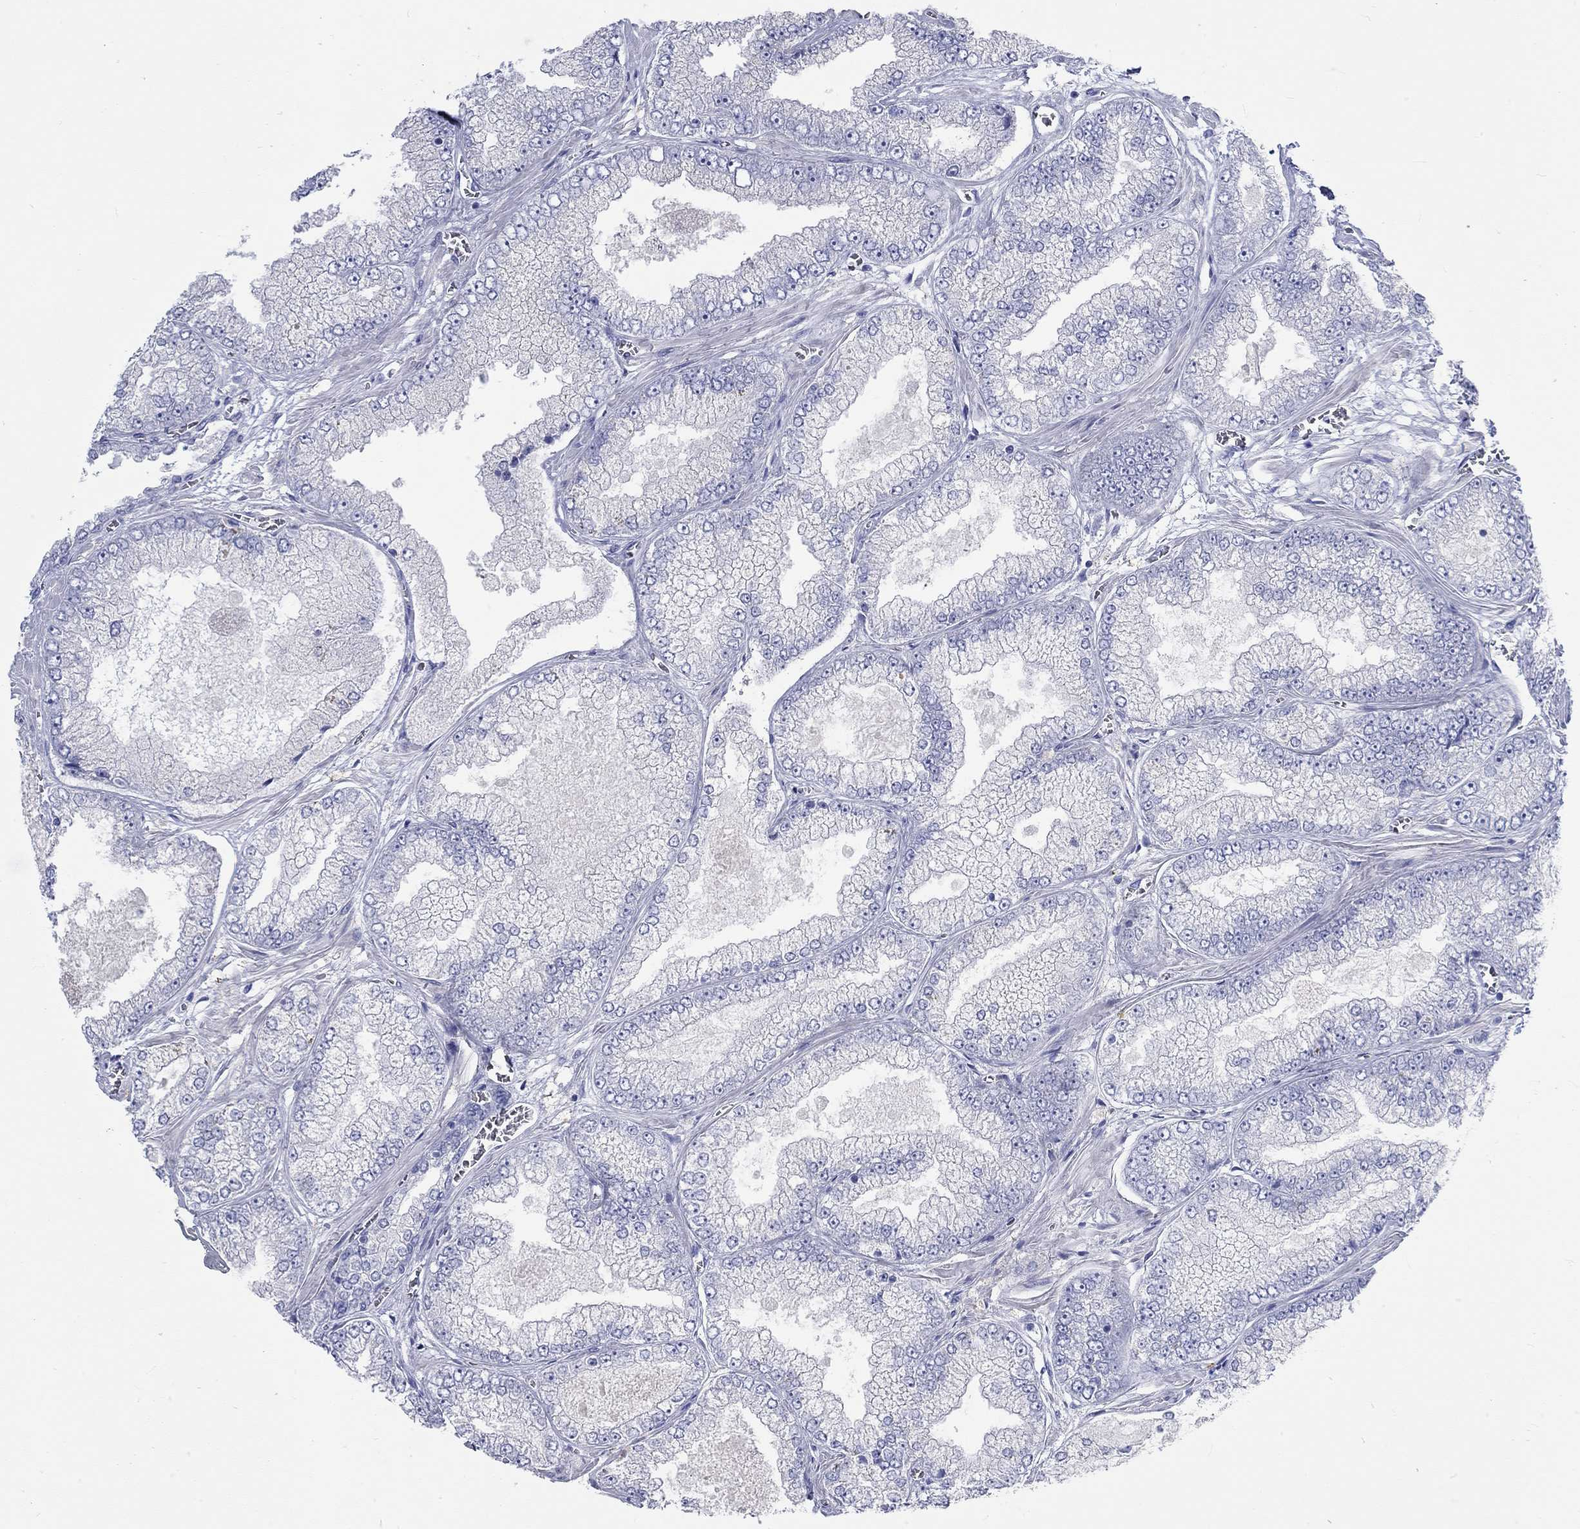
{"staining": {"intensity": "negative", "quantity": "none", "location": "none"}, "tissue": "prostate cancer", "cell_type": "Tumor cells", "image_type": "cancer", "snomed": [{"axis": "morphology", "description": "Adenocarcinoma, Low grade"}, {"axis": "topography", "description": "Prostate"}], "caption": "Human prostate low-grade adenocarcinoma stained for a protein using IHC displays no staining in tumor cells.", "gene": "SPATA9", "patient": {"sex": "male", "age": 57}}